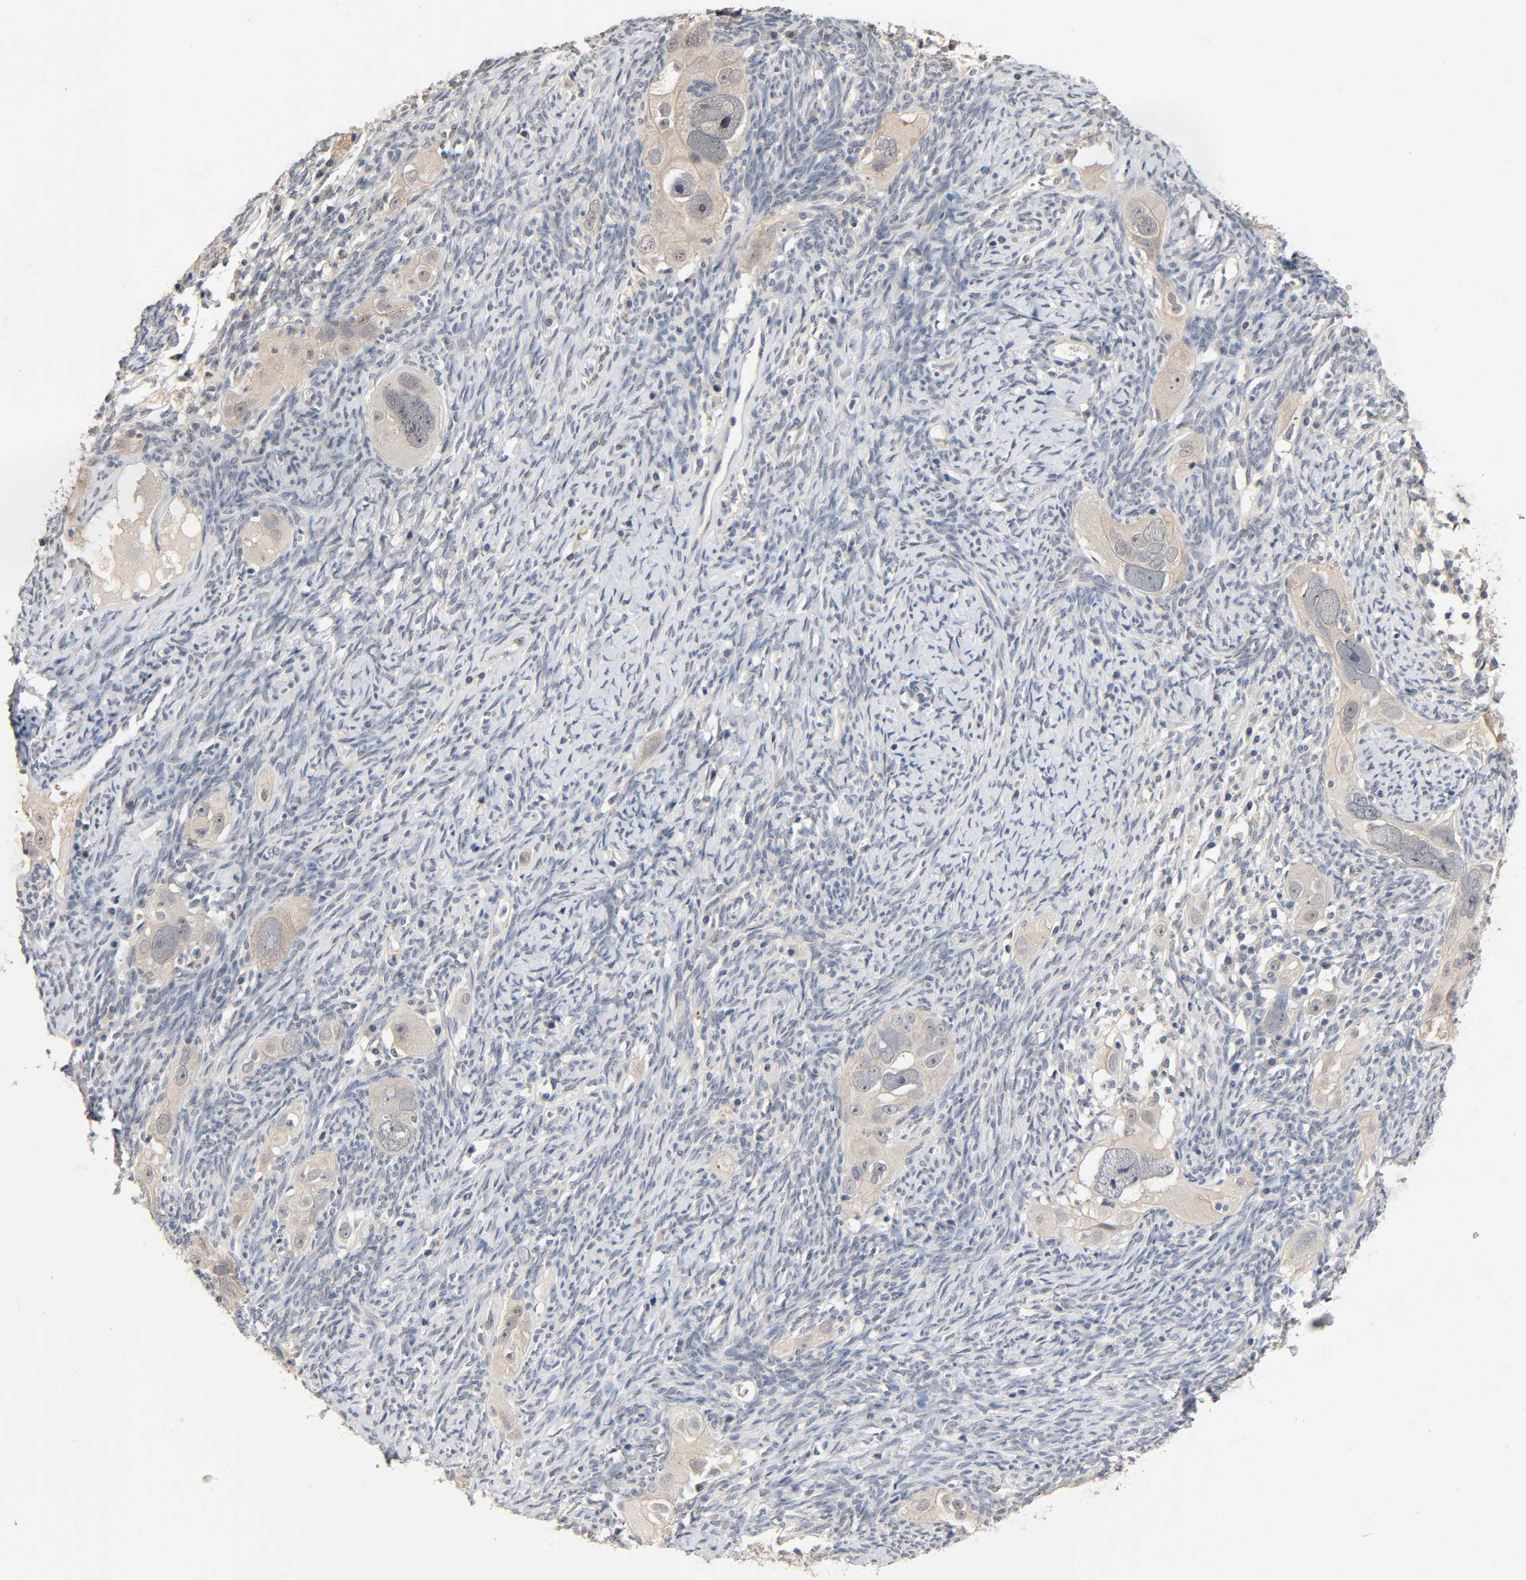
{"staining": {"intensity": "weak", "quantity": "25%-75%", "location": "cytoplasmic/membranous"}, "tissue": "ovarian cancer", "cell_type": "Tumor cells", "image_type": "cancer", "snomed": [{"axis": "morphology", "description": "Normal tissue, NOS"}, {"axis": "morphology", "description": "Cystadenocarcinoma, serous, NOS"}, {"axis": "topography", "description": "Ovary"}], "caption": "Immunohistochemical staining of human ovarian cancer (serous cystadenocarcinoma) shows weak cytoplasmic/membranous protein staining in about 25%-75% of tumor cells. Nuclei are stained in blue.", "gene": "MAGEA8", "patient": {"sex": "female", "age": 62}}